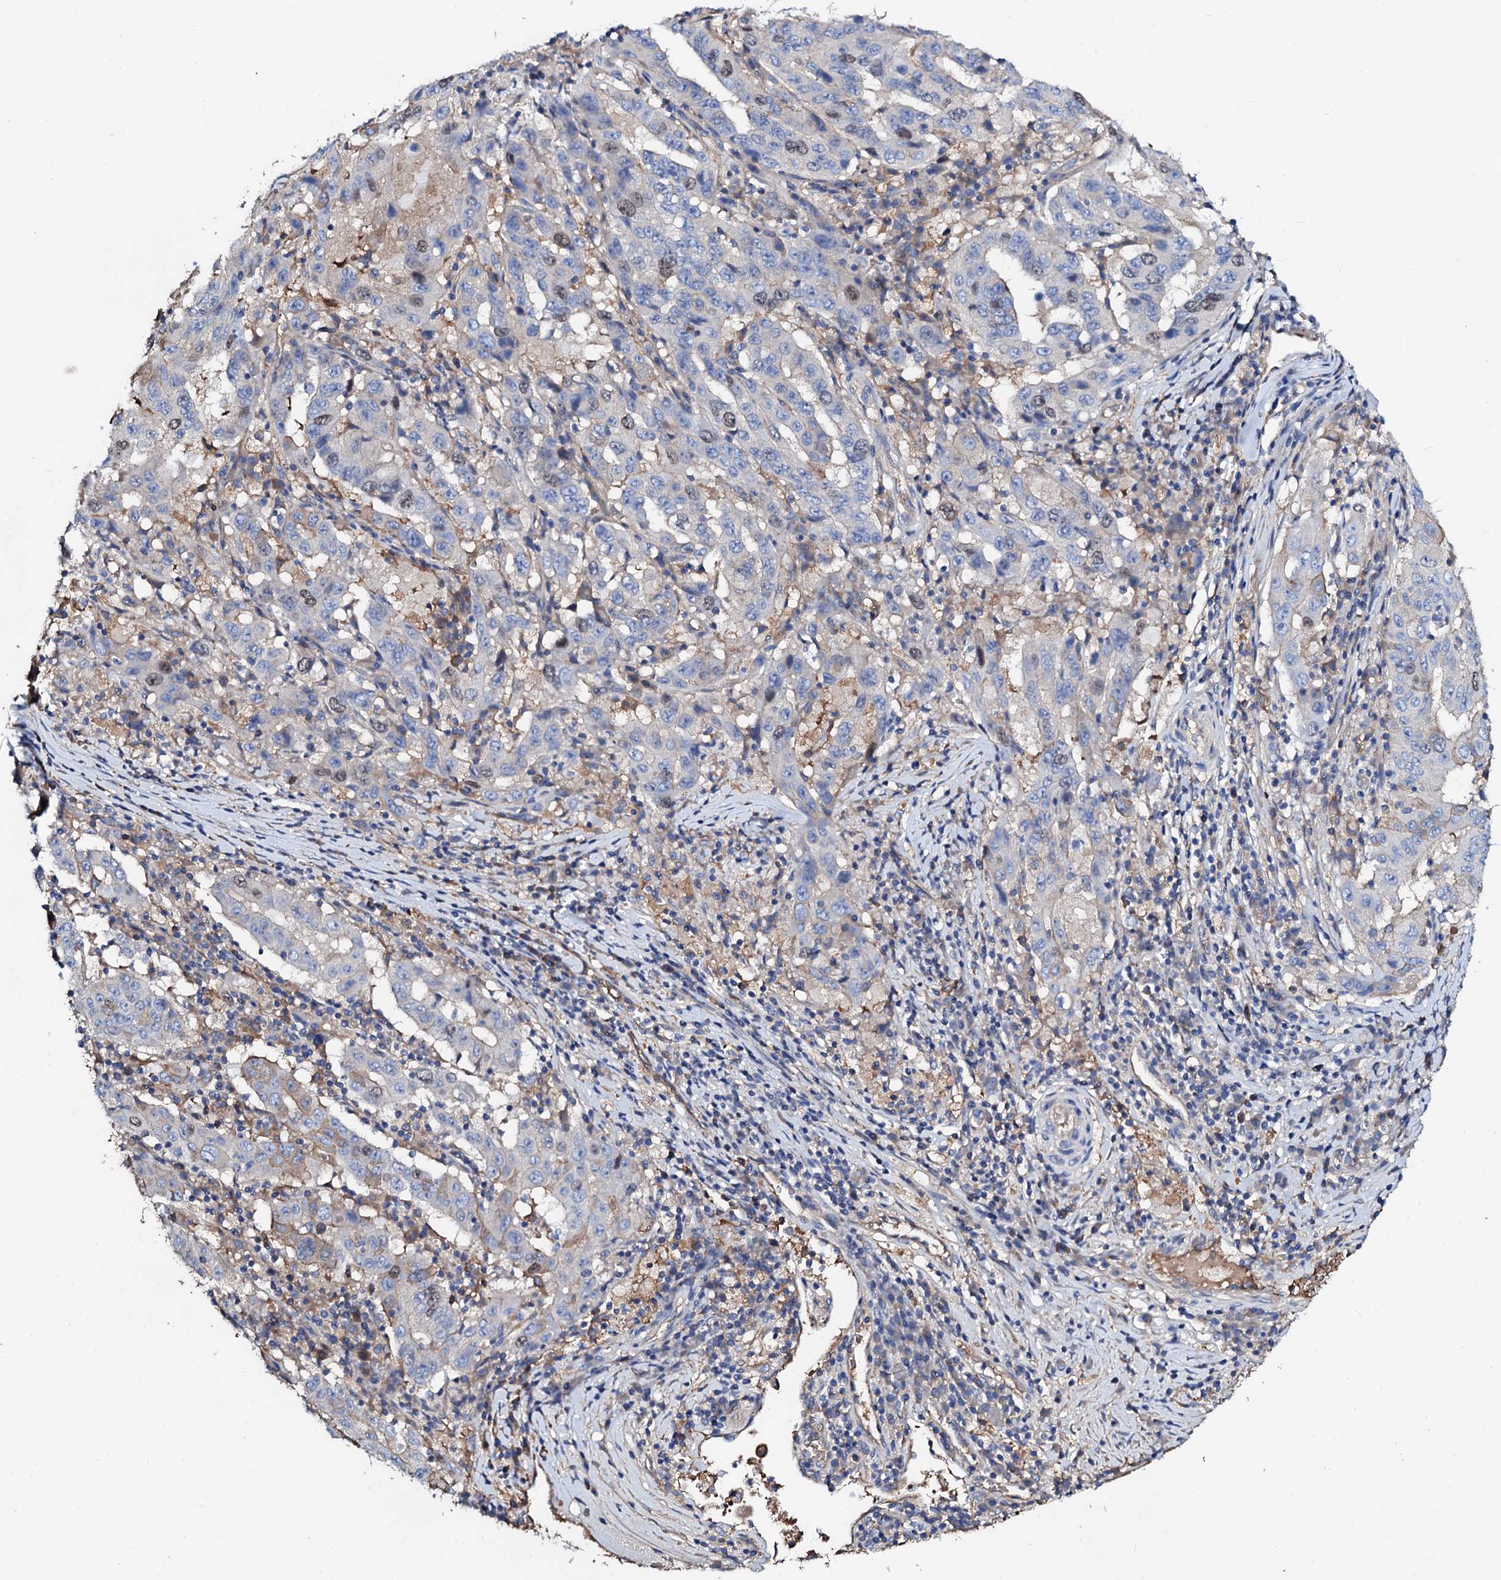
{"staining": {"intensity": "weak", "quantity": "<25%", "location": "nuclear"}, "tissue": "pancreatic cancer", "cell_type": "Tumor cells", "image_type": "cancer", "snomed": [{"axis": "morphology", "description": "Adenocarcinoma, NOS"}, {"axis": "topography", "description": "Pancreas"}], "caption": "Tumor cells are negative for brown protein staining in adenocarcinoma (pancreatic). (DAB (3,3'-diaminobenzidine) immunohistochemistry (IHC) with hematoxylin counter stain).", "gene": "CSKMT", "patient": {"sex": "male", "age": 63}}